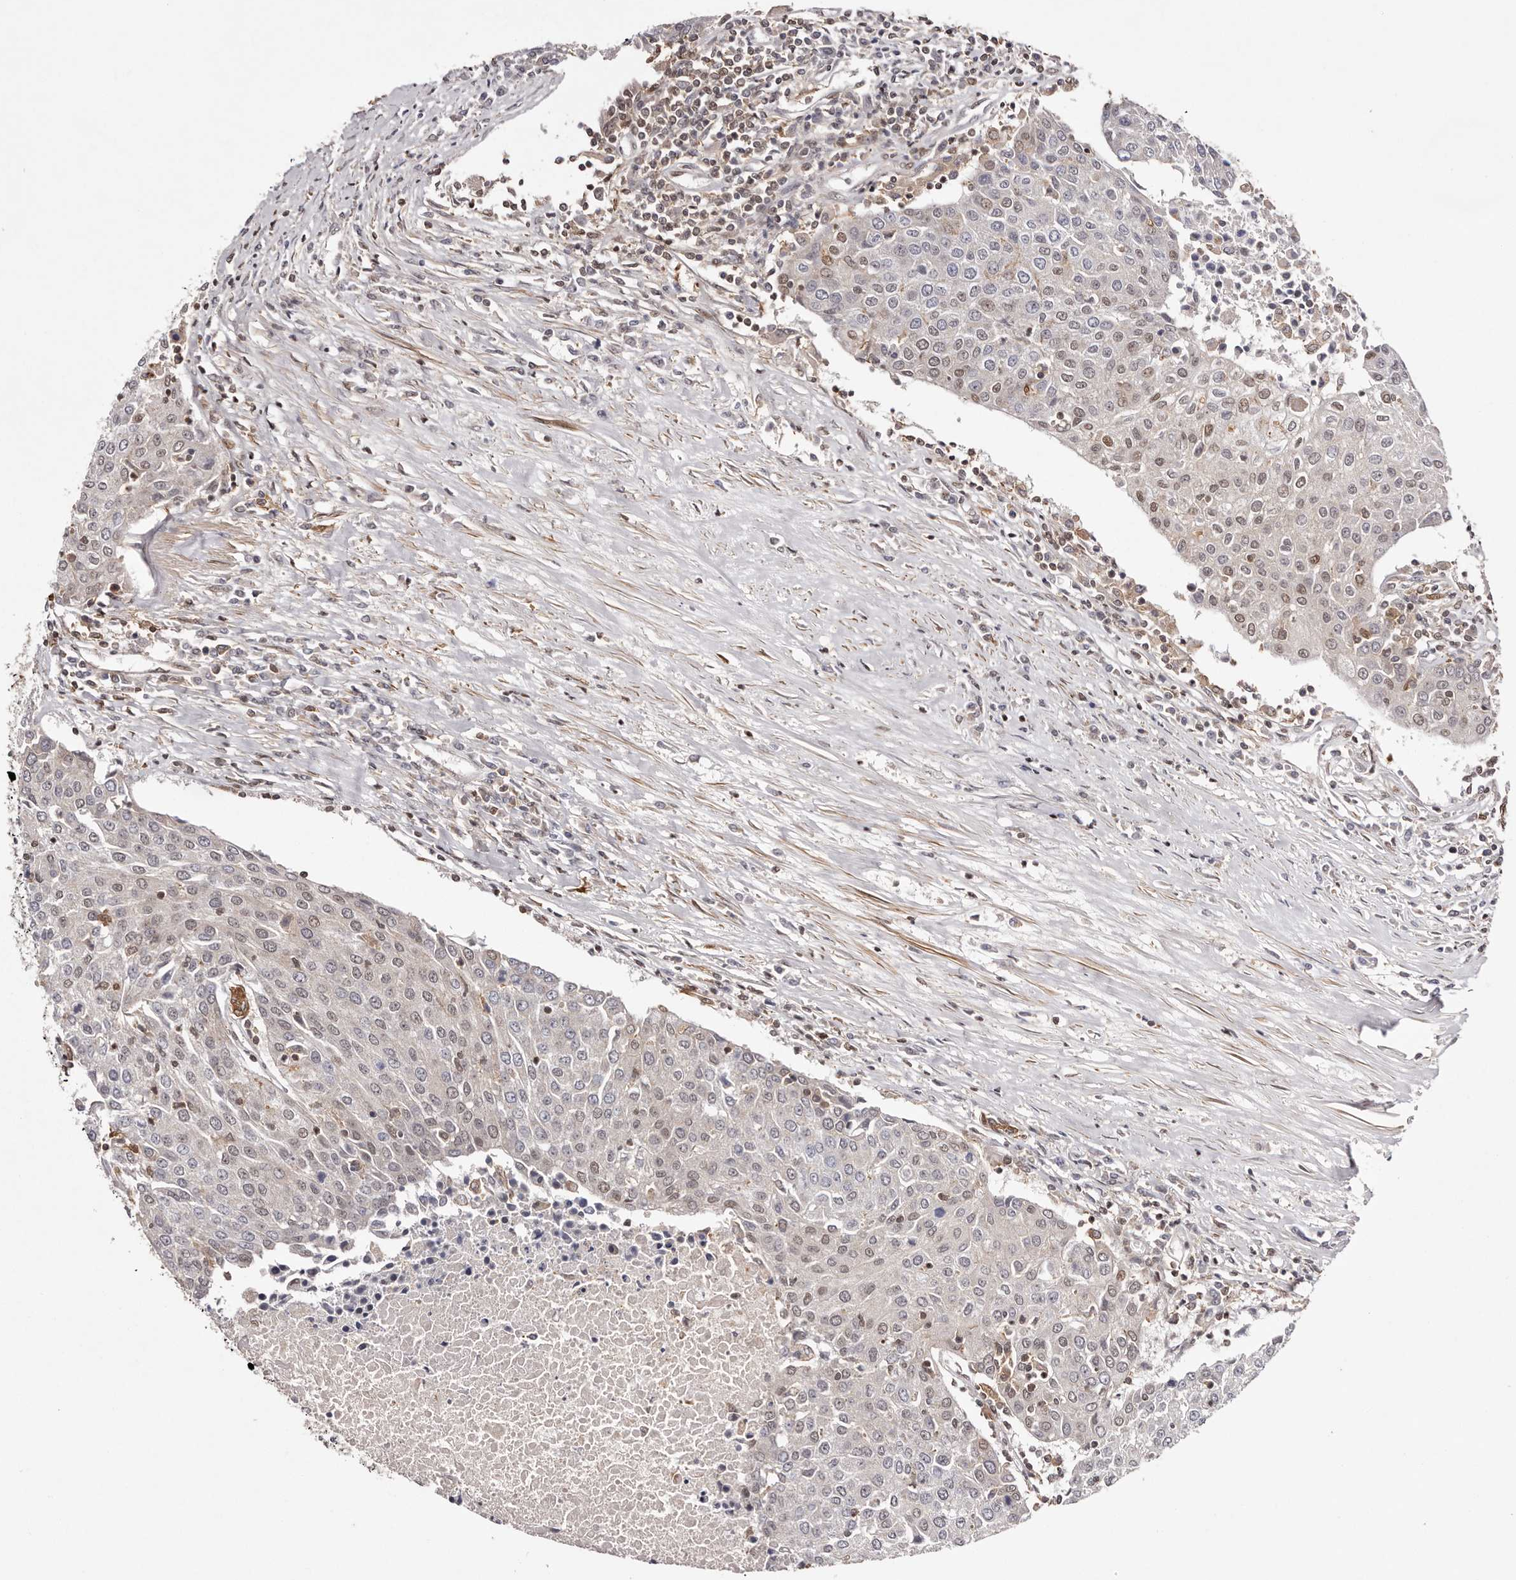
{"staining": {"intensity": "weak", "quantity": "<25%", "location": "nuclear"}, "tissue": "urothelial cancer", "cell_type": "Tumor cells", "image_type": "cancer", "snomed": [{"axis": "morphology", "description": "Urothelial carcinoma, High grade"}, {"axis": "topography", "description": "Urinary bladder"}], "caption": "Immunohistochemical staining of human urothelial carcinoma (high-grade) reveals no significant positivity in tumor cells.", "gene": "FBXO5", "patient": {"sex": "female", "age": 85}}